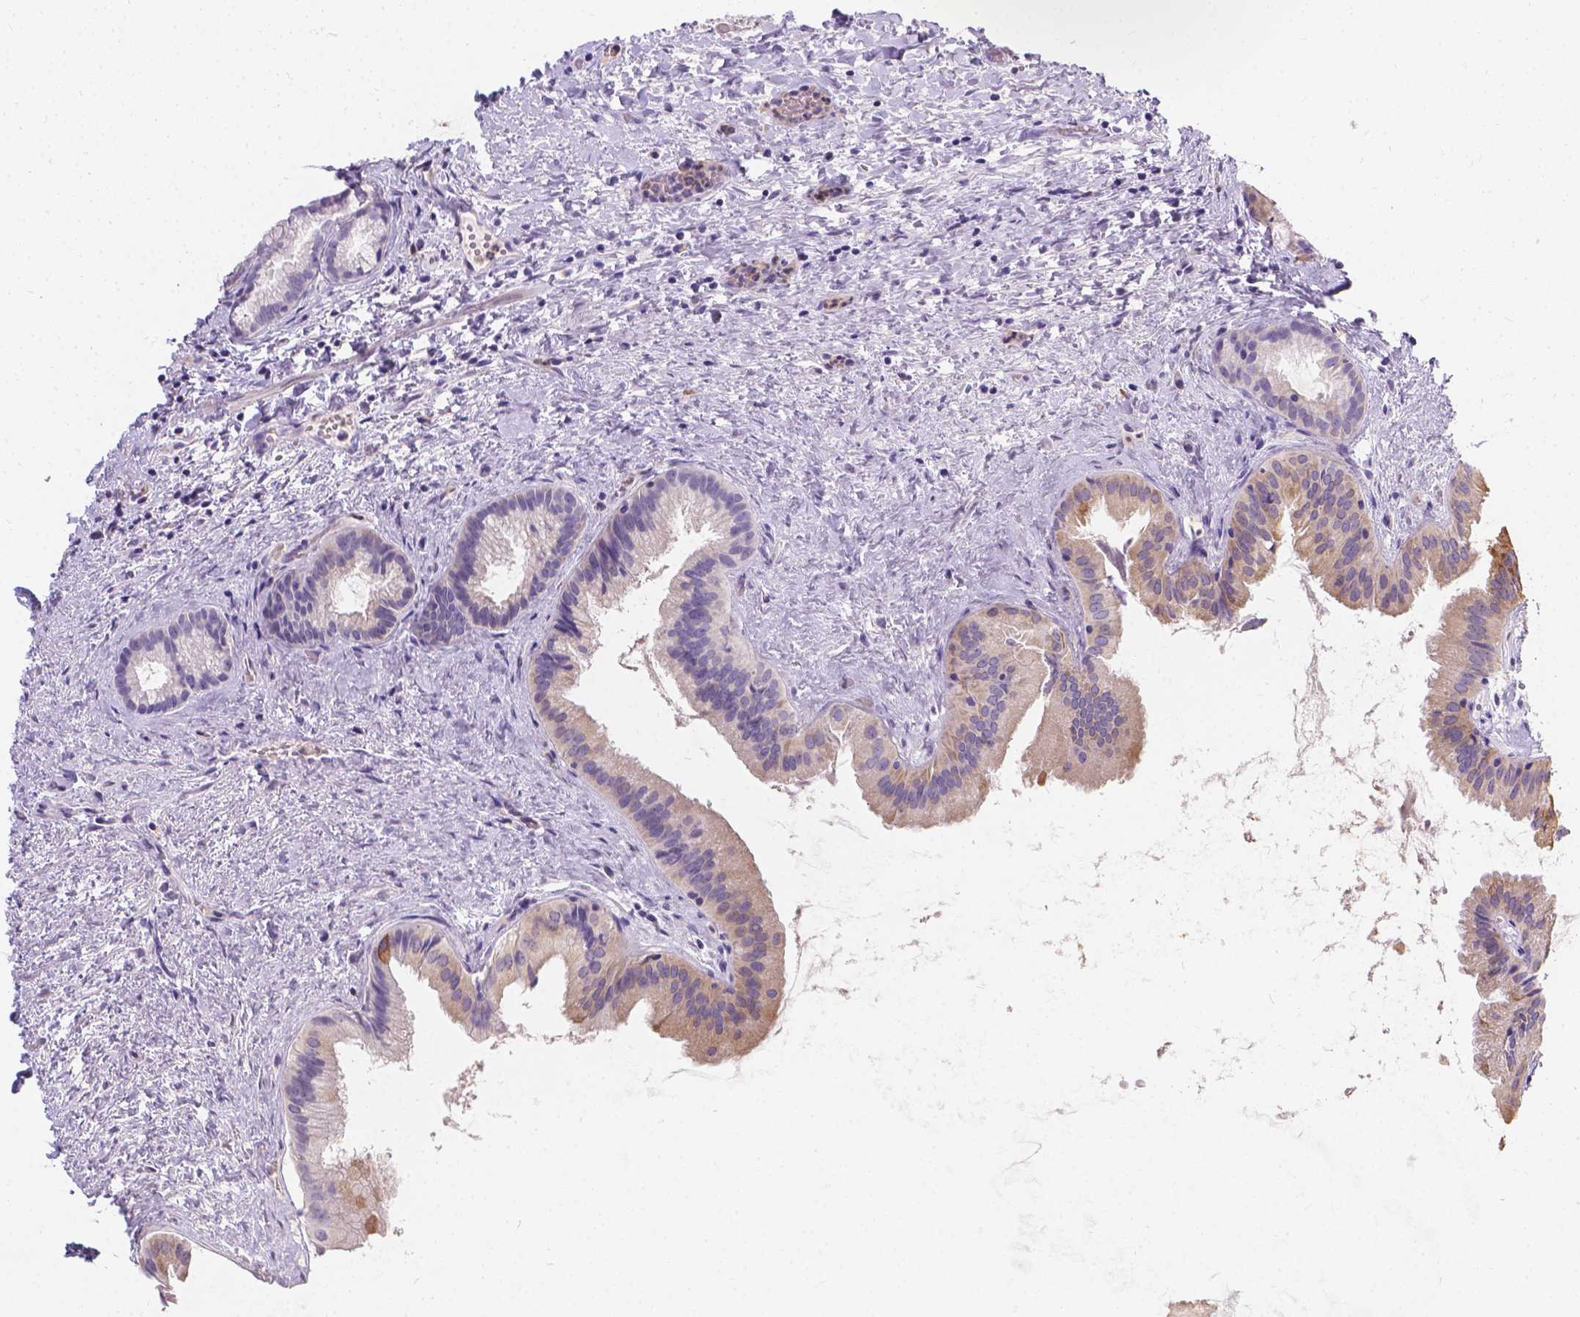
{"staining": {"intensity": "weak", "quantity": "<25%", "location": "cytoplasmic/membranous"}, "tissue": "gallbladder", "cell_type": "Glandular cells", "image_type": "normal", "snomed": [{"axis": "morphology", "description": "Normal tissue, NOS"}, {"axis": "topography", "description": "Gallbladder"}], "caption": "This is a image of IHC staining of unremarkable gallbladder, which shows no expression in glandular cells.", "gene": "GNRHR", "patient": {"sex": "male", "age": 70}}